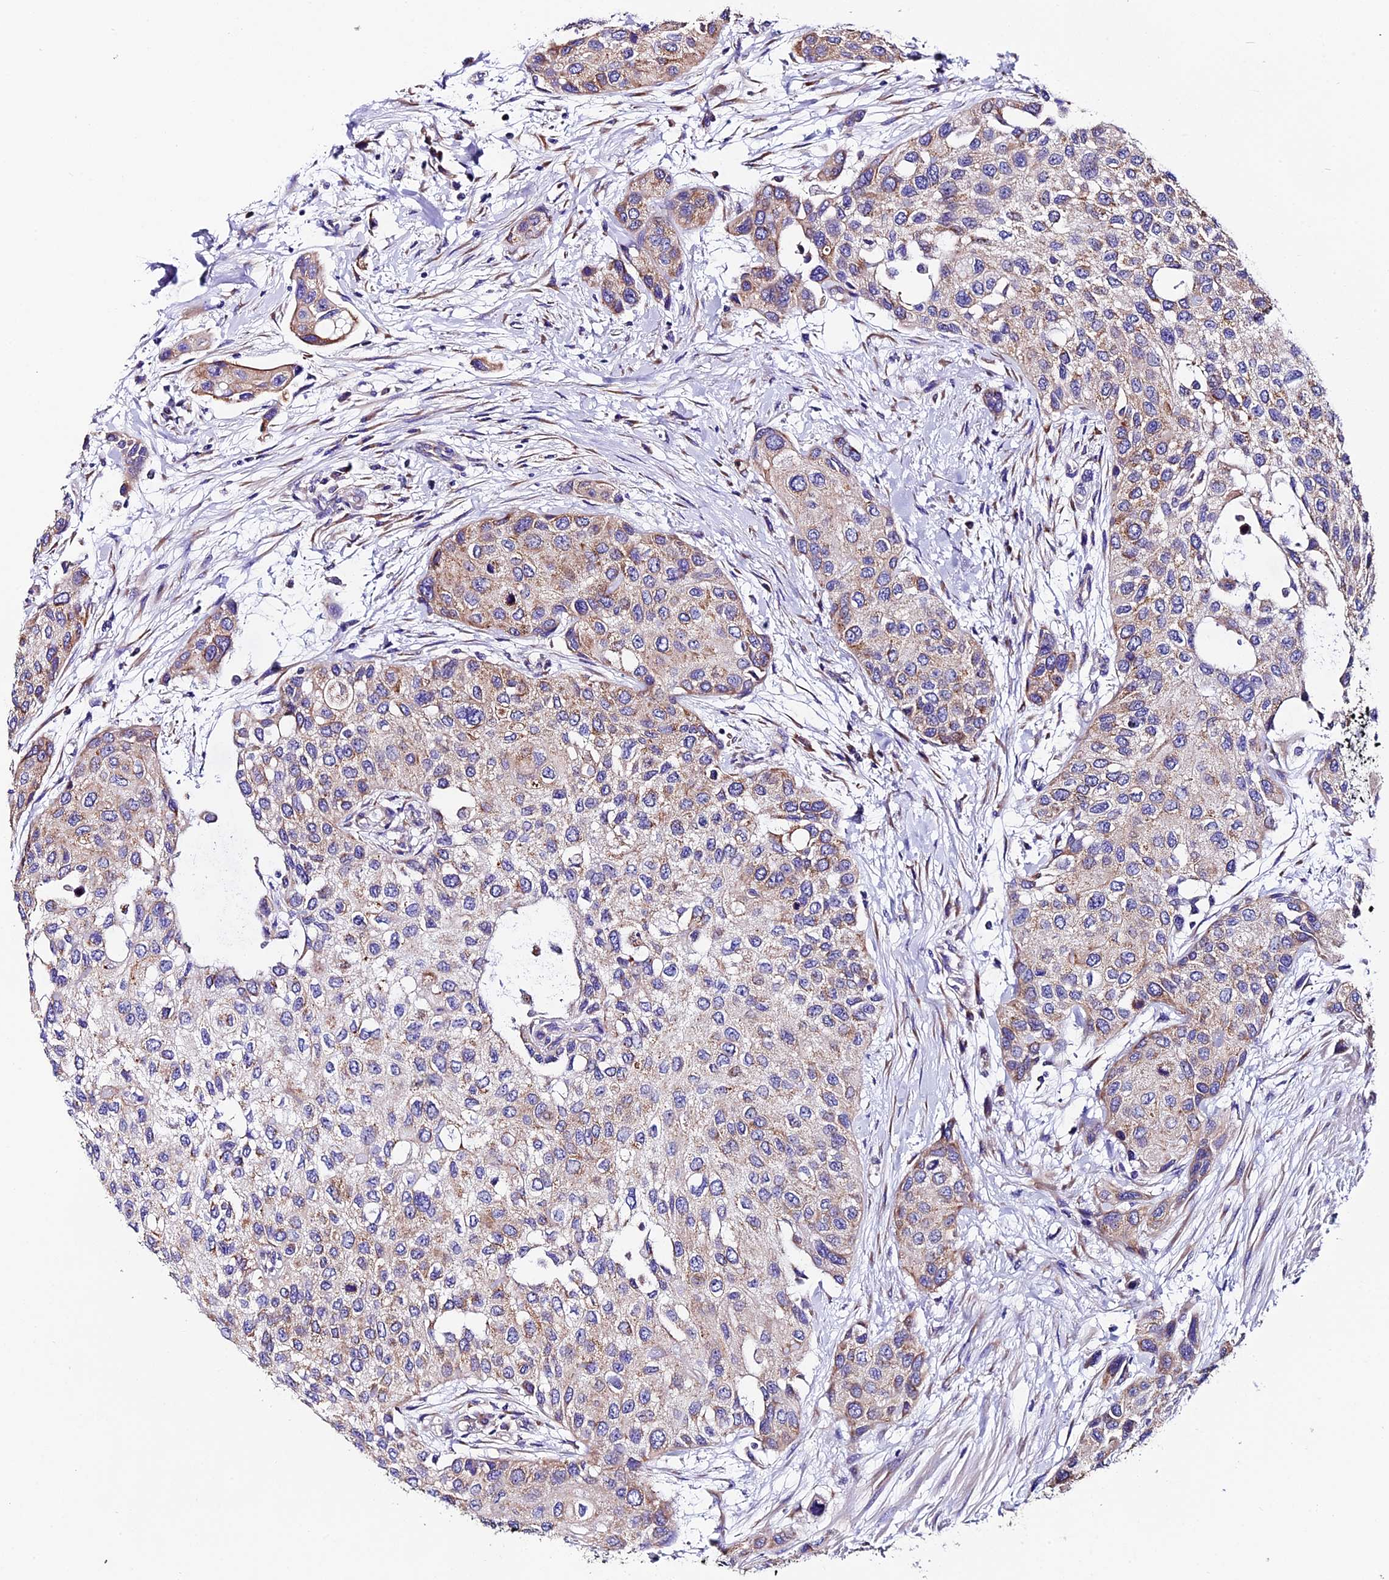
{"staining": {"intensity": "weak", "quantity": "25%-75%", "location": "cytoplasmic/membranous"}, "tissue": "urothelial cancer", "cell_type": "Tumor cells", "image_type": "cancer", "snomed": [{"axis": "morphology", "description": "Normal tissue, NOS"}, {"axis": "morphology", "description": "Urothelial carcinoma, High grade"}, {"axis": "topography", "description": "Vascular tissue"}, {"axis": "topography", "description": "Urinary bladder"}], "caption": "Urothelial cancer stained for a protein exhibits weak cytoplasmic/membranous positivity in tumor cells.", "gene": "COMTD1", "patient": {"sex": "female", "age": 56}}